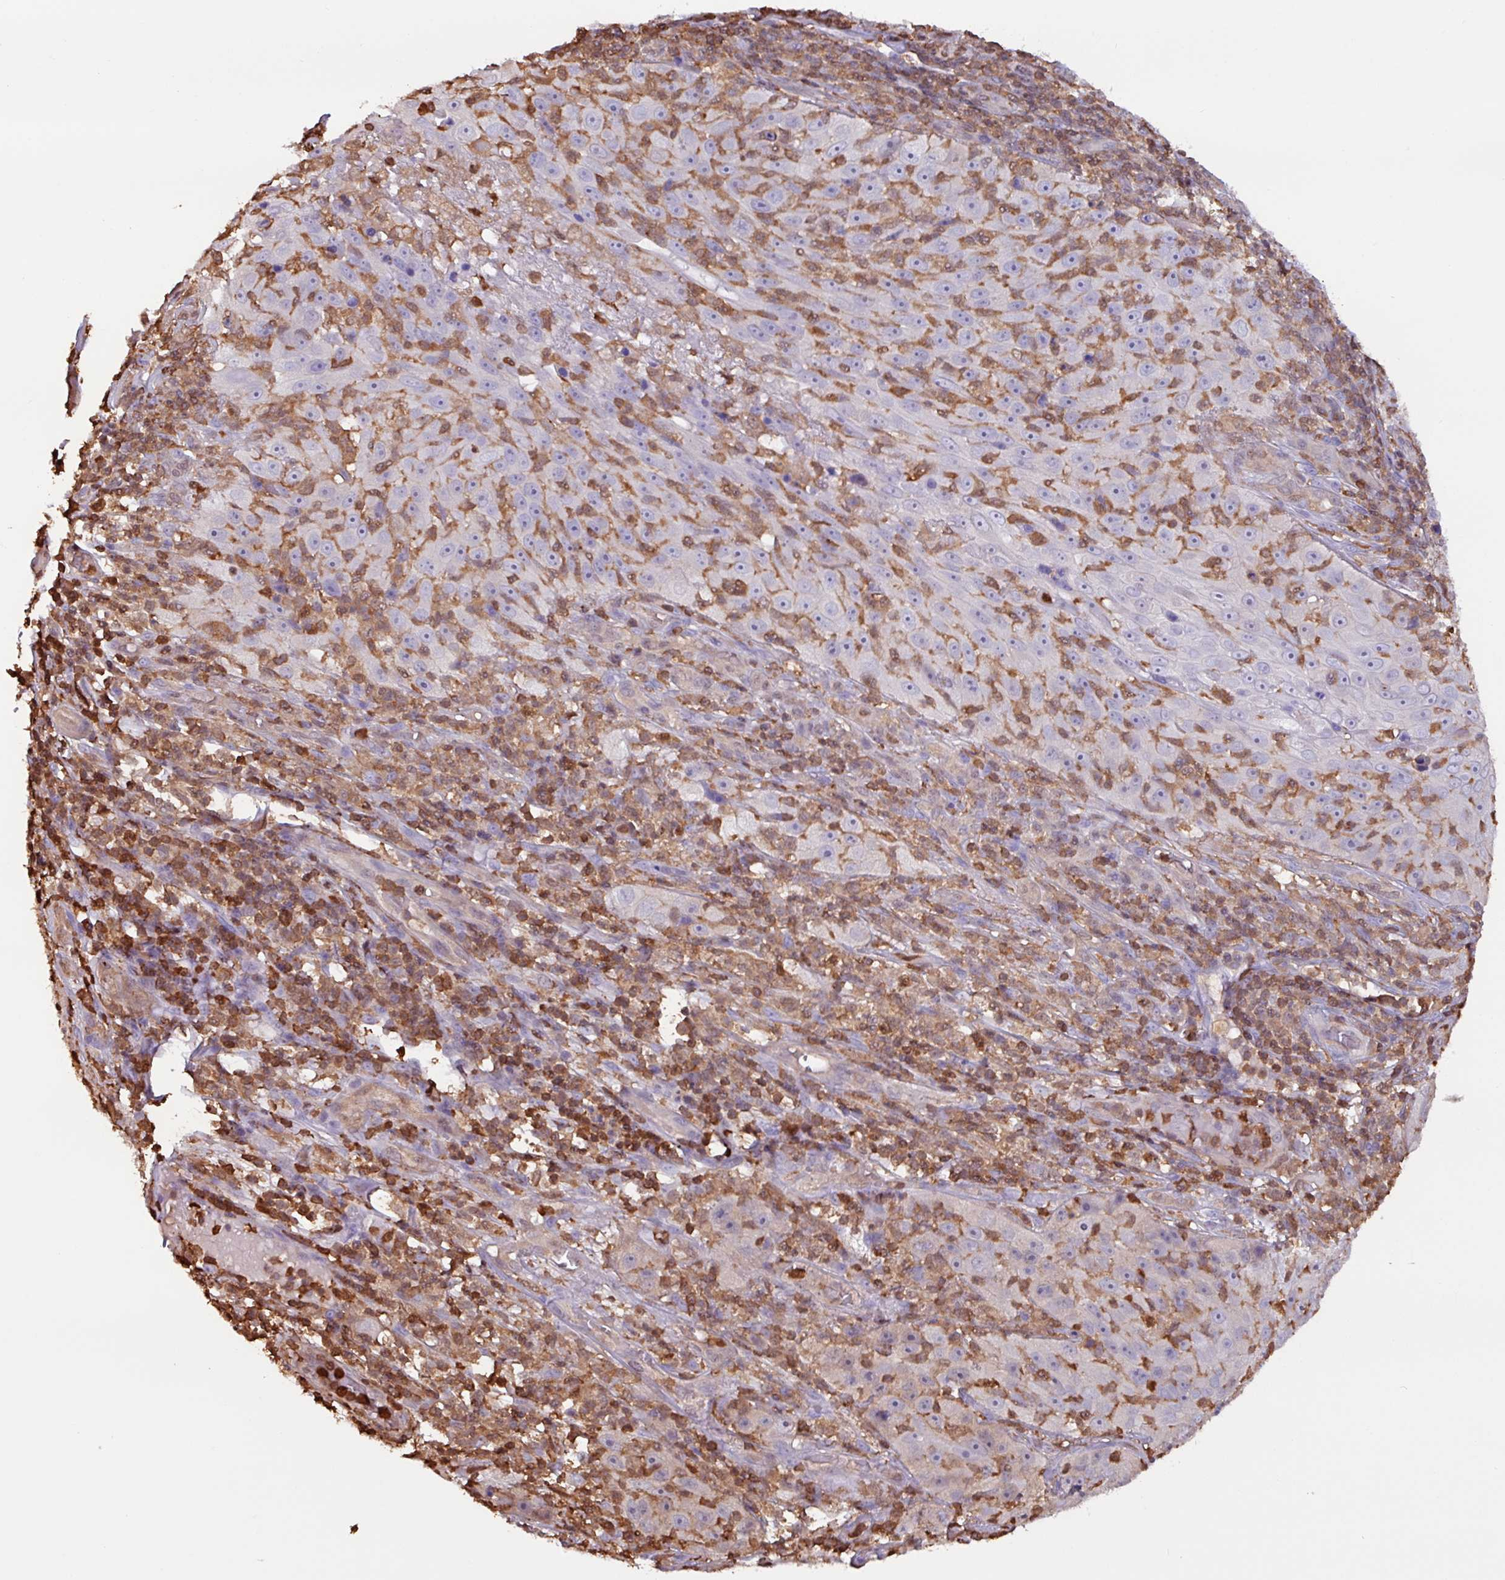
{"staining": {"intensity": "negative", "quantity": "none", "location": "none"}, "tissue": "skin cancer", "cell_type": "Tumor cells", "image_type": "cancer", "snomed": [{"axis": "morphology", "description": "Squamous cell carcinoma, NOS"}, {"axis": "topography", "description": "Skin"}], "caption": "This is a image of immunohistochemistry (IHC) staining of skin squamous cell carcinoma, which shows no expression in tumor cells. (Immunohistochemistry (ihc), brightfield microscopy, high magnification).", "gene": "ARHGDIB", "patient": {"sex": "female", "age": 87}}